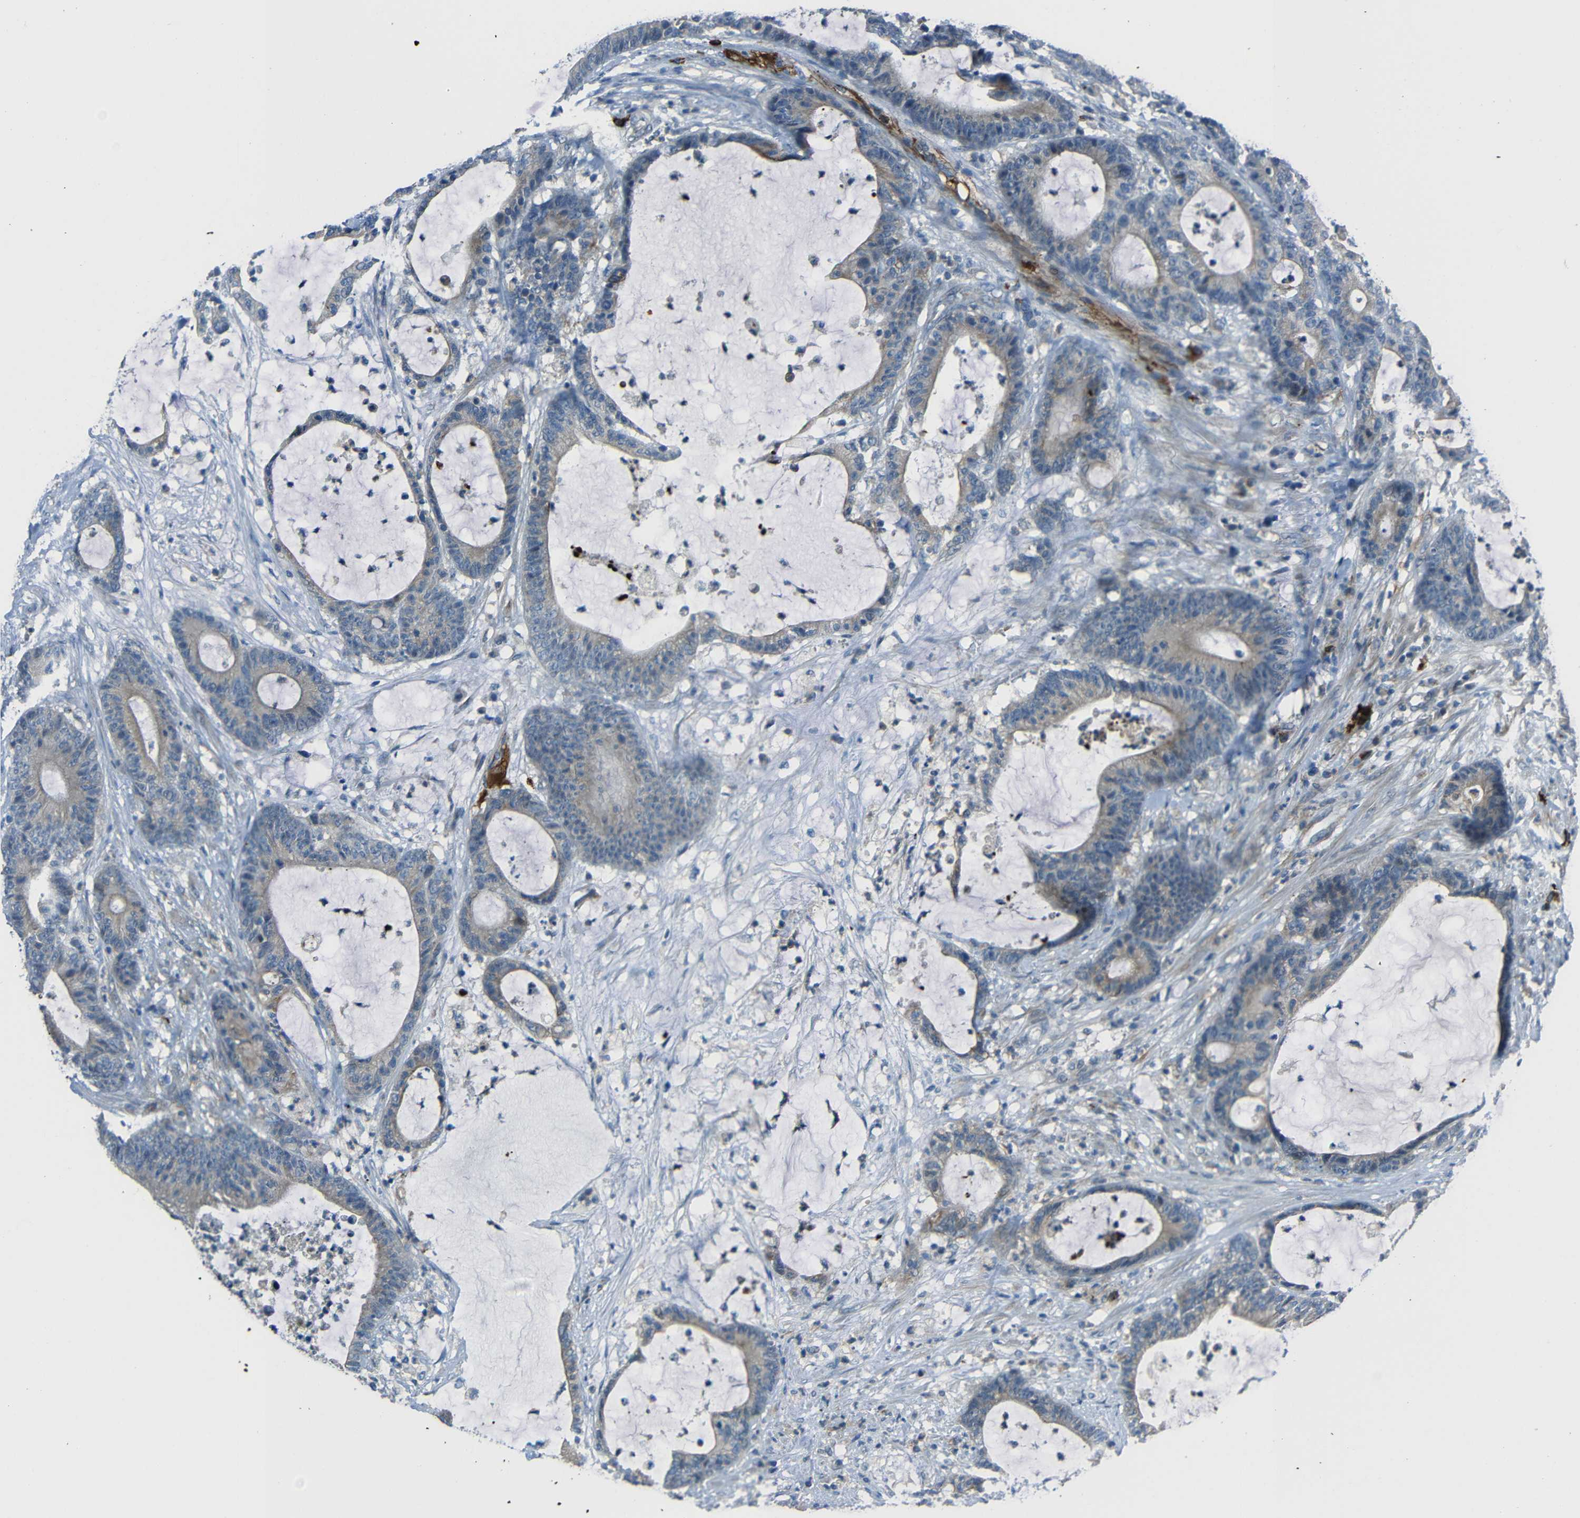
{"staining": {"intensity": "weak", "quantity": ">75%", "location": "cytoplasmic/membranous"}, "tissue": "colorectal cancer", "cell_type": "Tumor cells", "image_type": "cancer", "snomed": [{"axis": "morphology", "description": "Adenocarcinoma, NOS"}, {"axis": "topography", "description": "Colon"}], "caption": "This is a micrograph of immunohistochemistry (IHC) staining of colorectal cancer (adenocarcinoma), which shows weak staining in the cytoplasmic/membranous of tumor cells.", "gene": "DCLK1", "patient": {"sex": "female", "age": 84}}